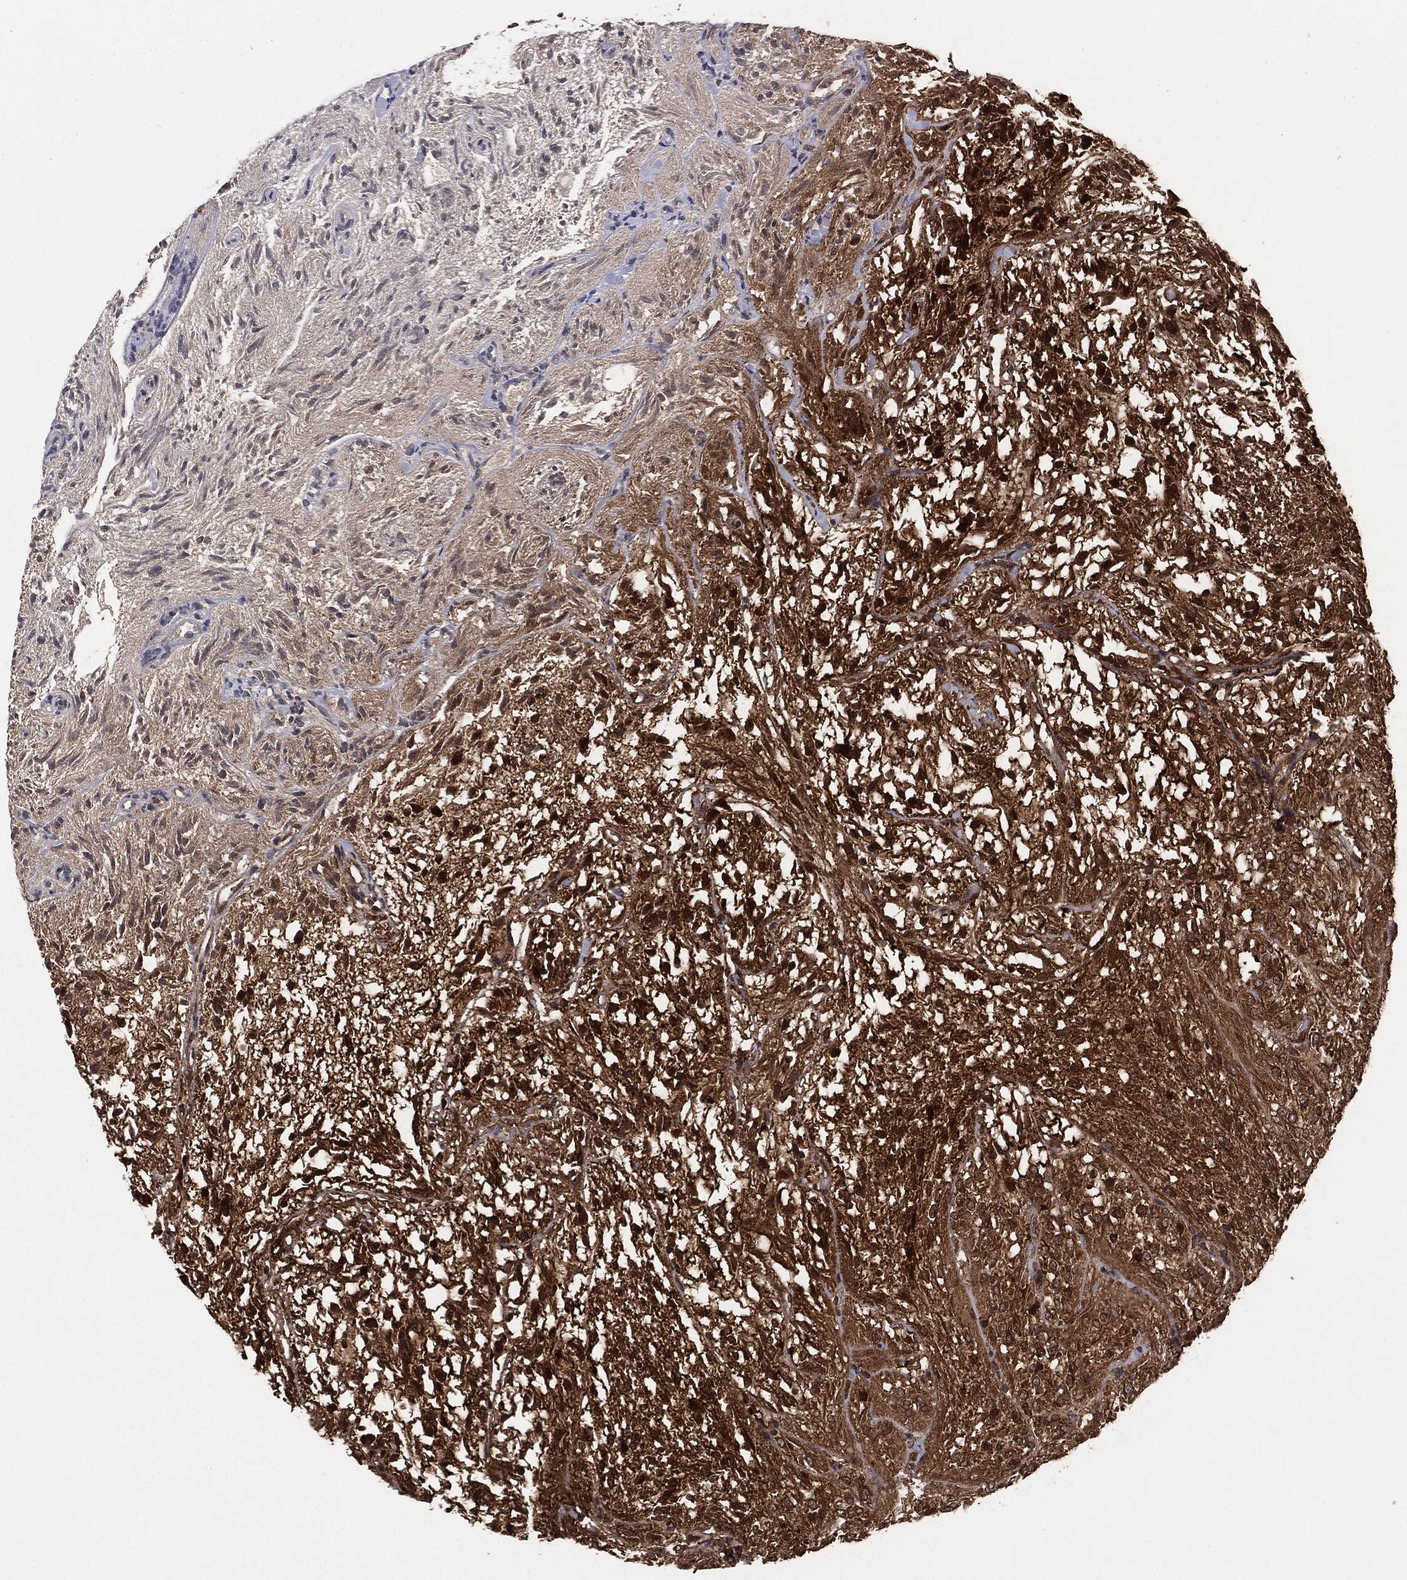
{"staining": {"intensity": "strong", "quantity": ">75%", "location": "cytoplasmic/membranous"}, "tissue": "glioma", "cell_type": "Tumor cells", "image_type": "cancer", "snomed": [{"axis": "morphology", "description": "Glioma, malignant, Low grade"}, {"axis": "topography", "description": "Brain"}], "caption": "Tumor cells reveal high levels of strong cytoplasmic/membranous positivity in about >75% of cells in low-grade glioma (malignant).", "gene": "NME1", "patient": {"sex": "male", "age": 3}}